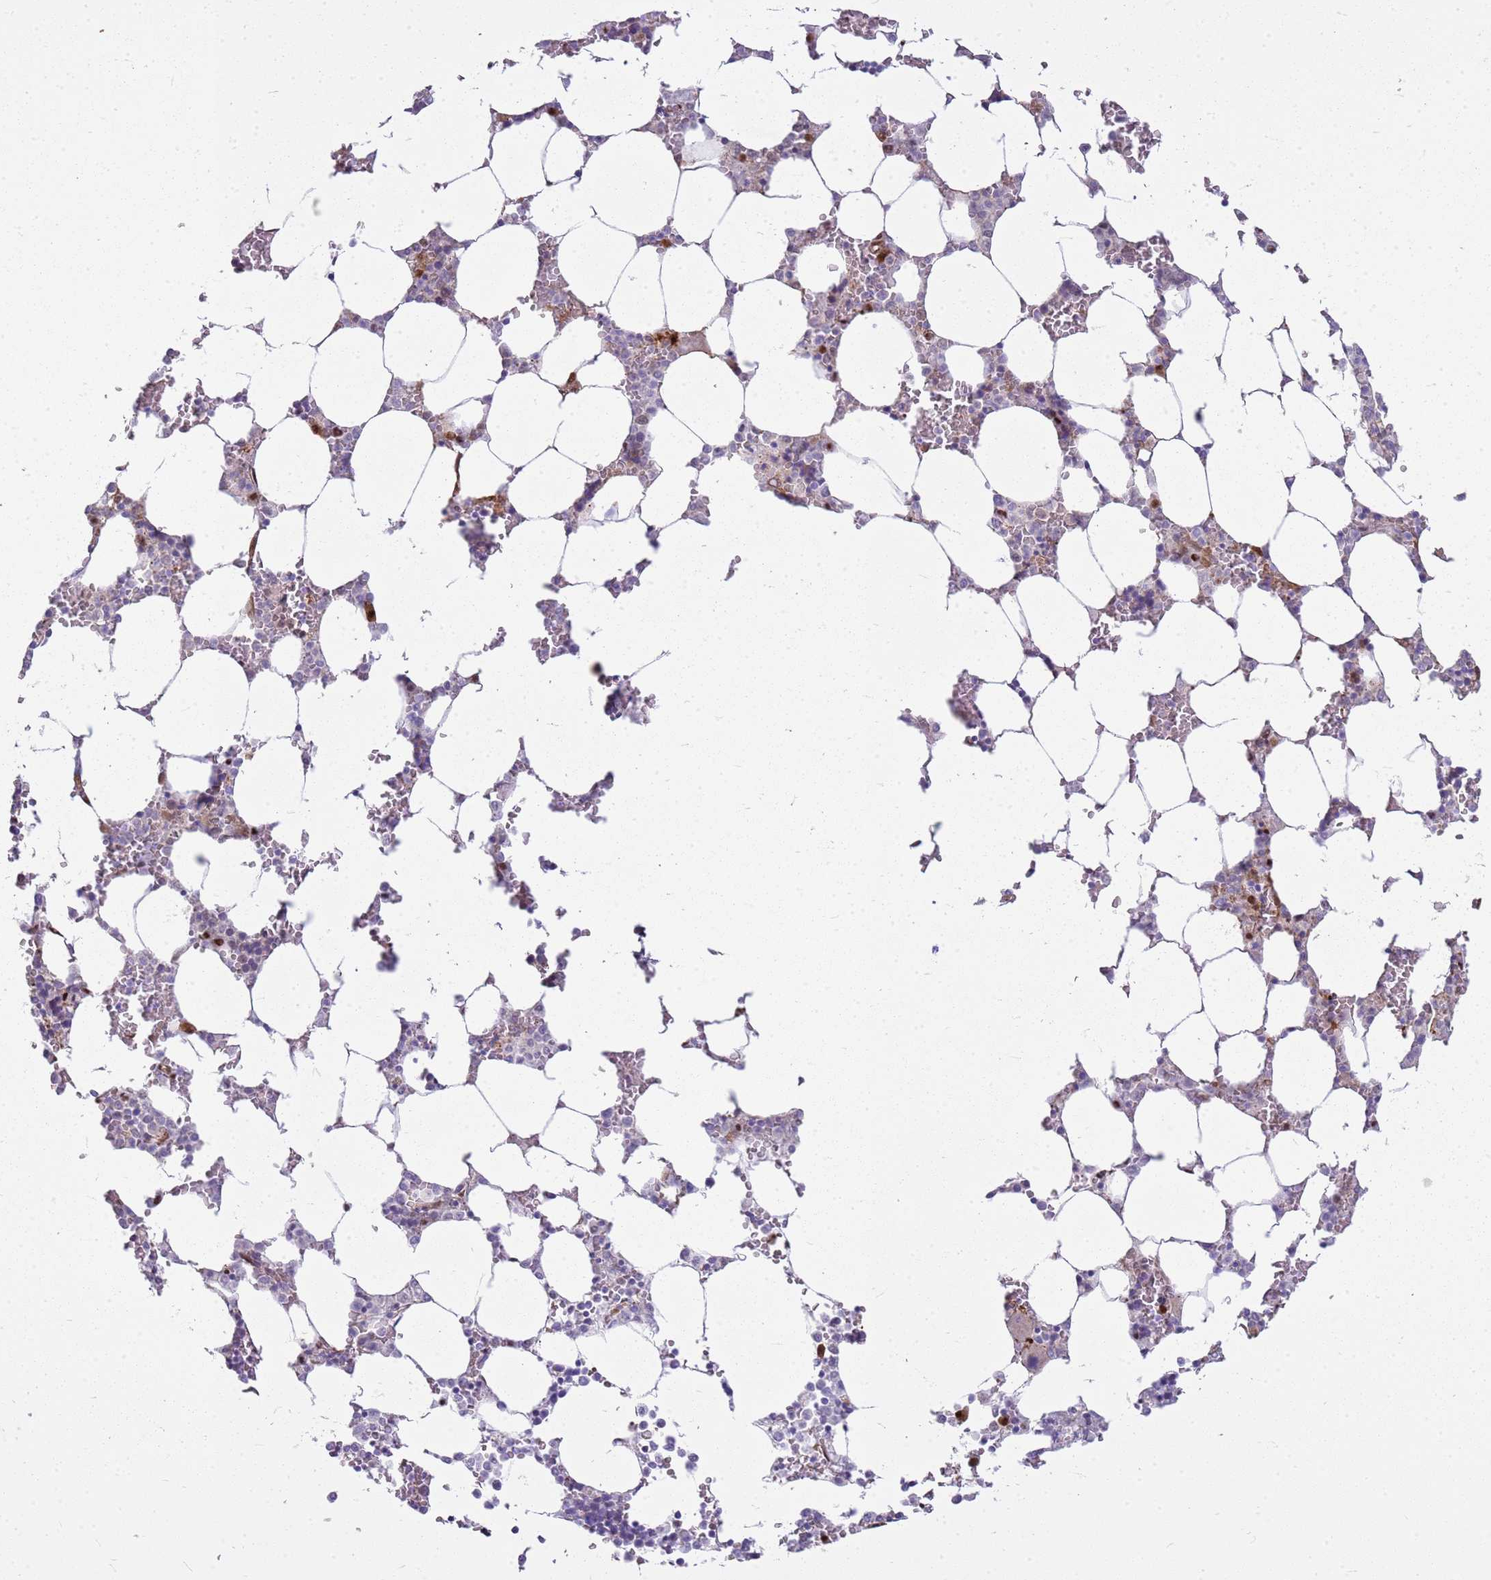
{"staining": {"intensity": "moderate", "quantity": "<25%", "location": "cytoplasmic/membranous"}, "tissue": "bone marrow", "cell_type": "Hematopoietic cells", "image_type": "normal", "snomed": [{"axis": "morphology", "description": "Normal tissue, NOS"}, {"axis": "topography", "description": "Bone marrow"}], "caption": "Brown immunohistochemical staining in unremarkable bone marrow shows moderate cytoplasmic/membranous positivity in about <25% of hematopoietic cells.", "gene": "YWHAE", "patient": {"sex": "male", "age": 64}}